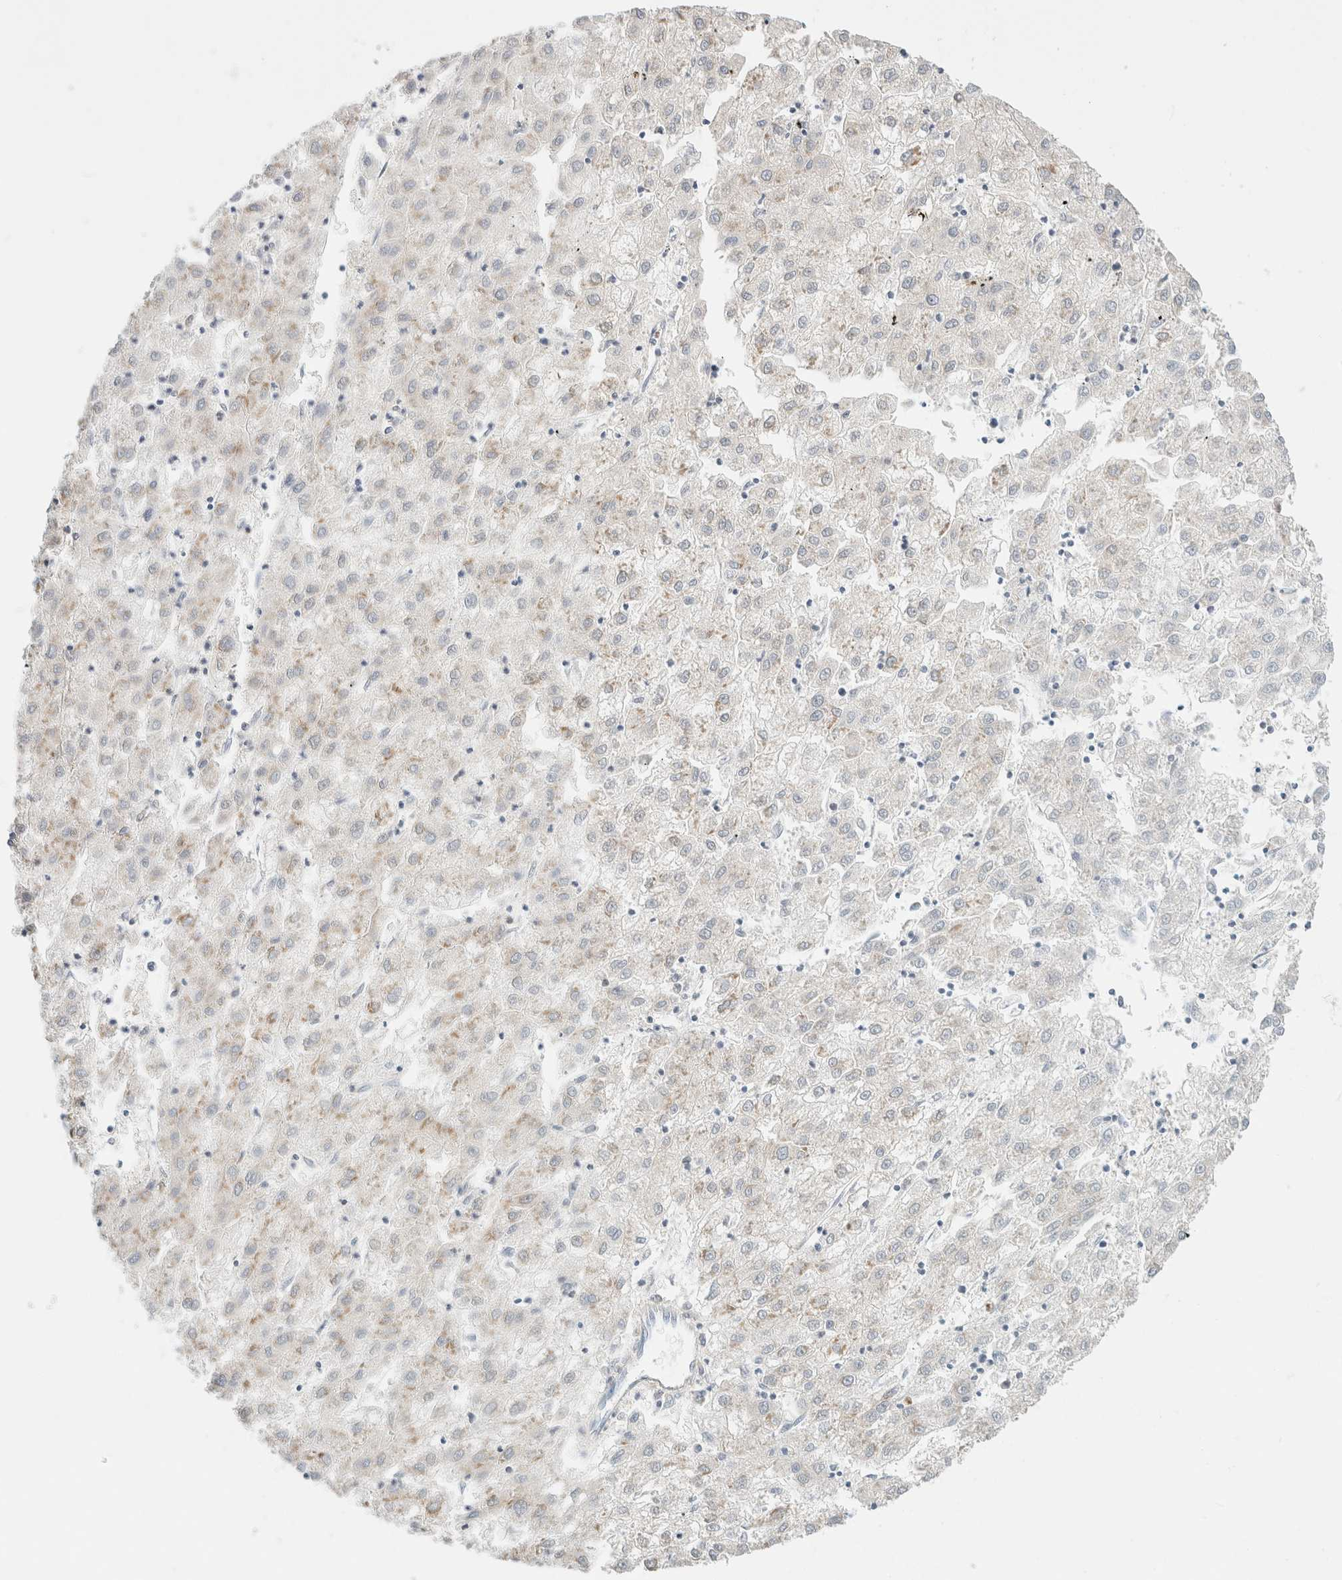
{"staining": {"intensity": "weak", "quantity": "<25%", "location": "cytoplasmic/membranous"}, "tissue": "liver cancer", "cell_type": "Tumor cells", "image_type": "cancer", "snomed": [{"axis": "morphology", "description": "Carcinoma, Hepatocellular, NOS"}, {"axis": "topography", "description": "Liver"}], "caption": "Image shows no protein staining in tumor cells of liver cancer tissue.", "gene": "GPI", "patient": {"sex": "male", "age": 72}}